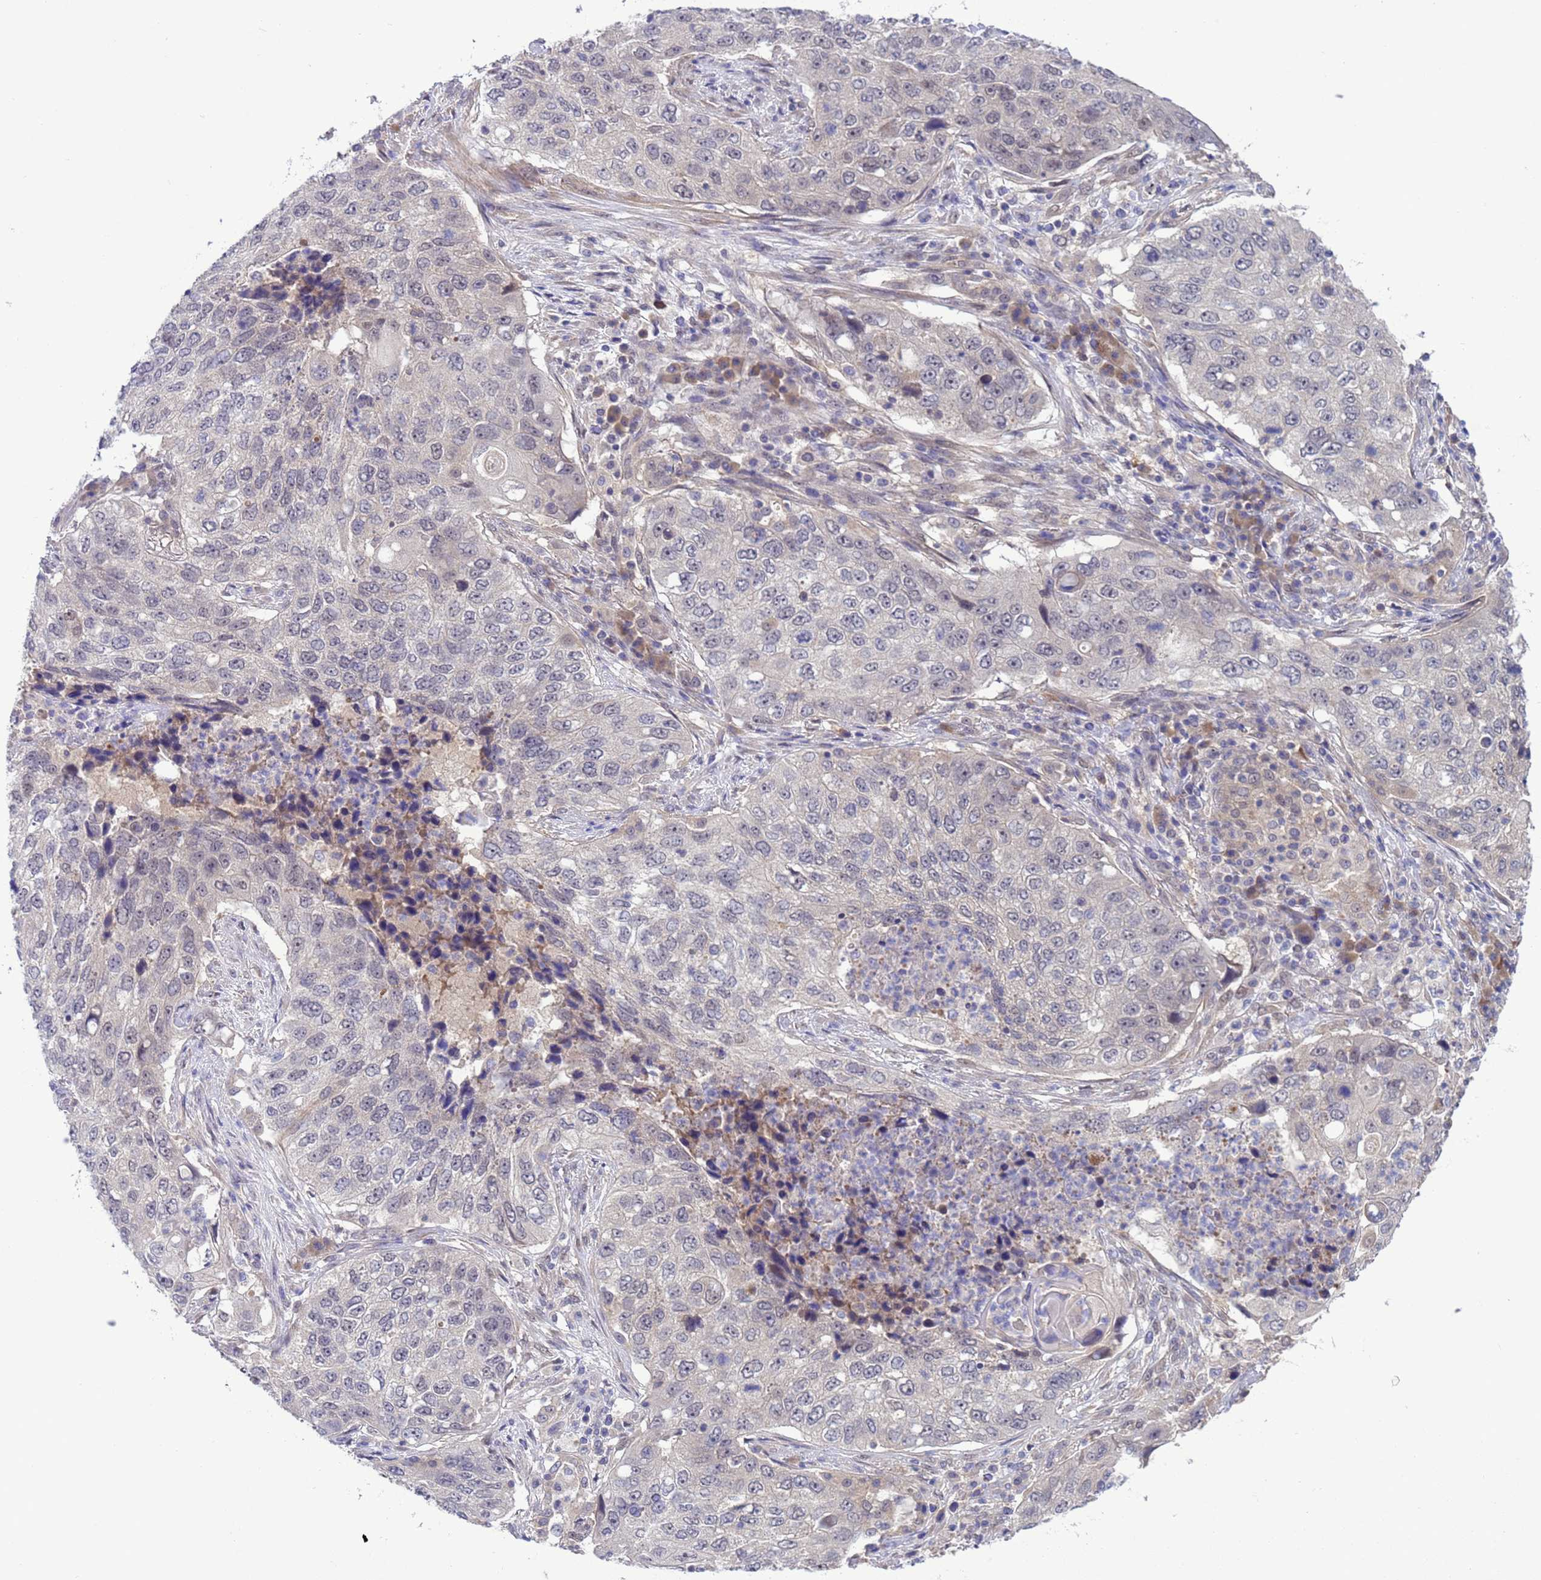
{"staining": {"intensity": "negative", "quantity": "none", "location": "none"}, "tissue": "lung cancer", "cell_type": "Tumor cells", "image_type": "cancer", "snomed": [{"axis": "morphology", "description": "Squamous cell carcinoma, NOS"}, {"axis": "topography", "description": "Lung"}], "caption": "Protein analysis of lung cancer (squamous cell carcinoma) demonstrates no significant positivity in tumor cells.", "gene": "ZNF461", "patient": {"sex": "female", "age": 63}}